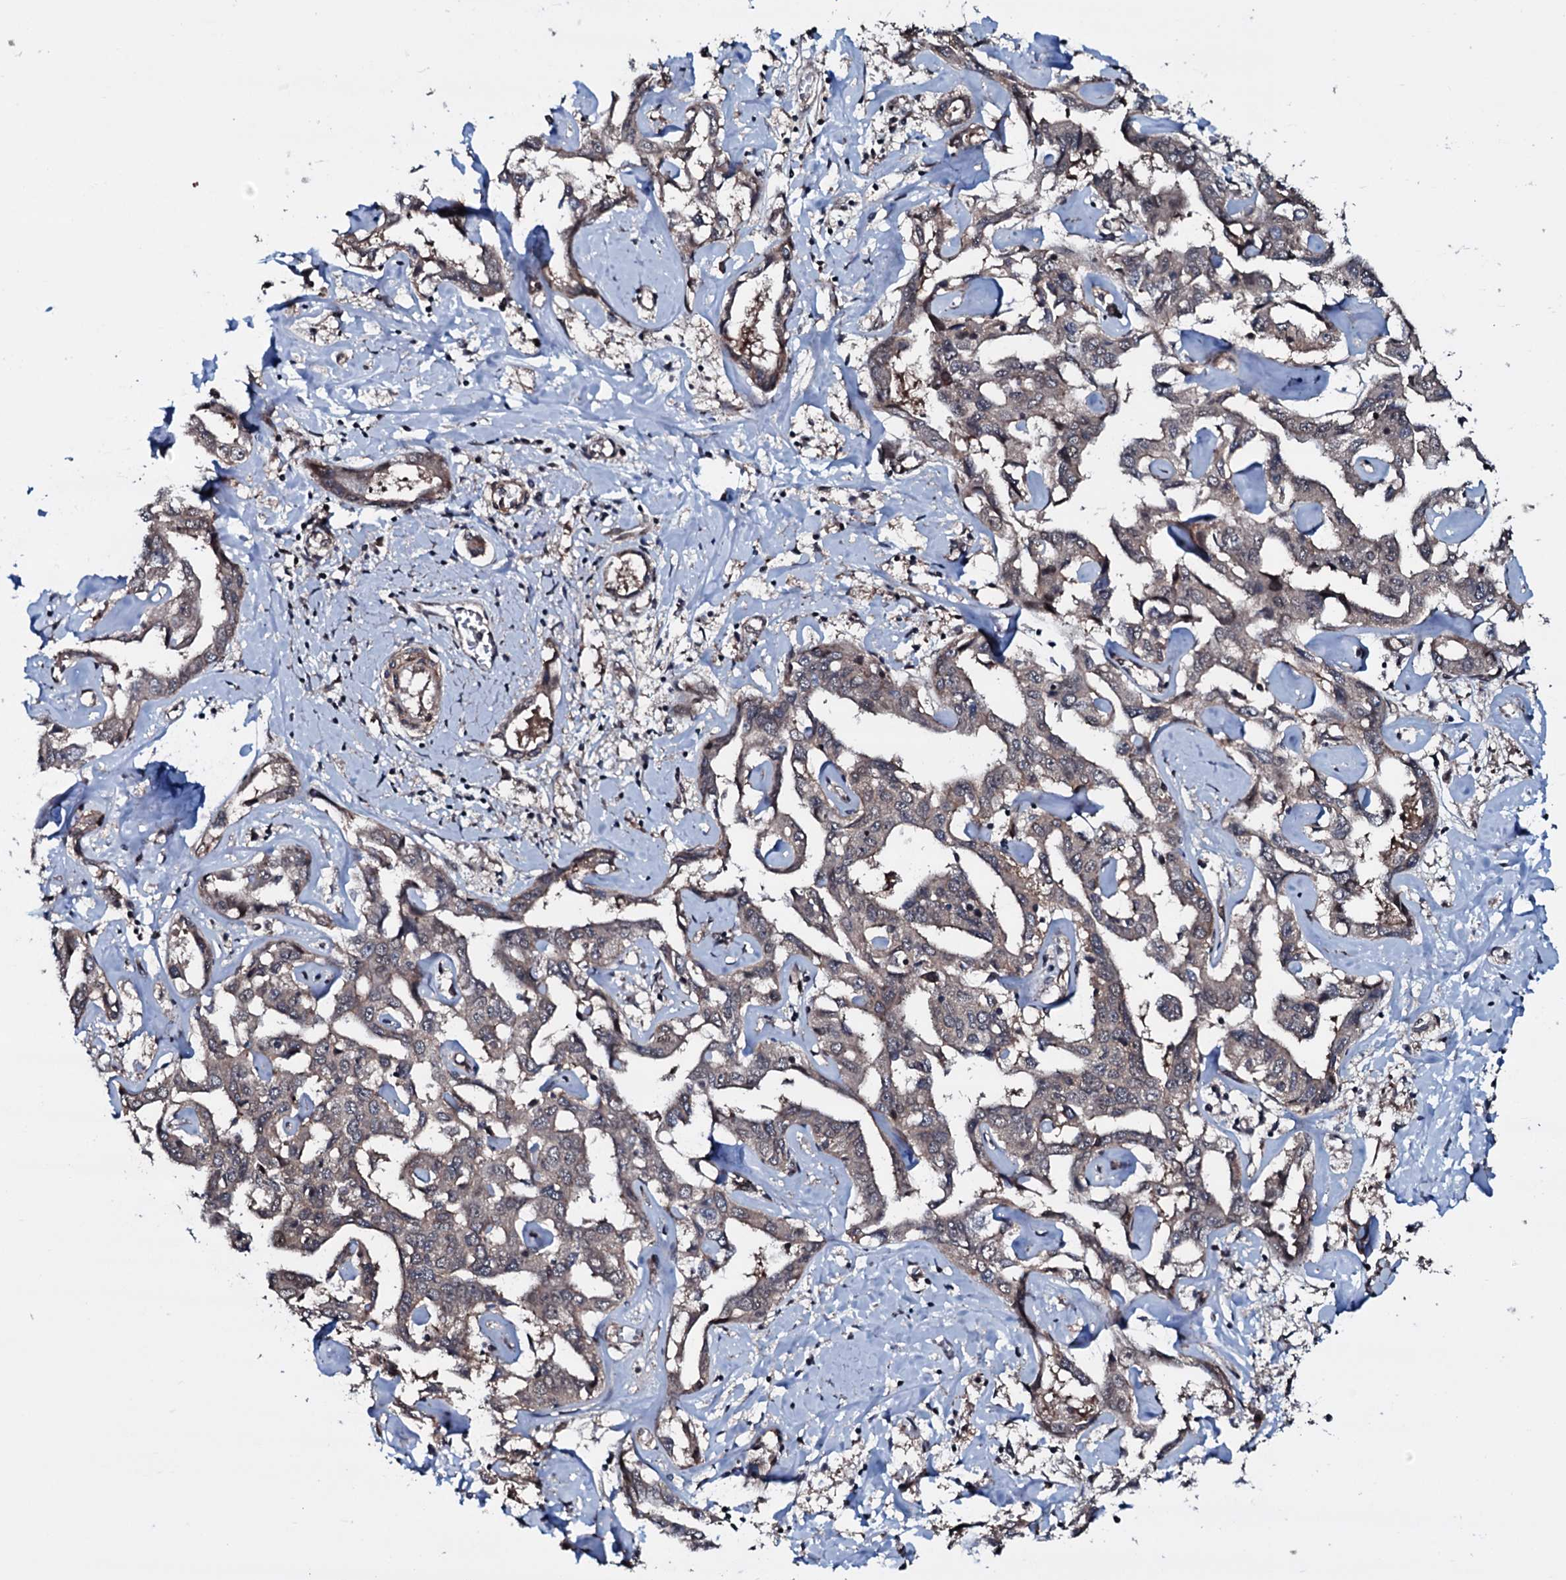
{"staining": {"intensity": "weak", "quantity": ">75%", "location": "cytoplasmic/membranous"}, "tissue": "liver cancer", "cell_type": "Tumor cells", "image_type": "cancer", "snomed": [{"axis": "morphology", "description": "Cholangiocarcinoma"}, {"axis": "topography", "description": "Liver"}], "caption": "Cholangiocarcinoma (liver) was stained to show a protein in brown. There is low levels of weak cytoplasmic/membranous expression in approximately >75% of tumor cells.", "gene": "OGFOD2", "patient": {"sex": "male", "age": 59}}